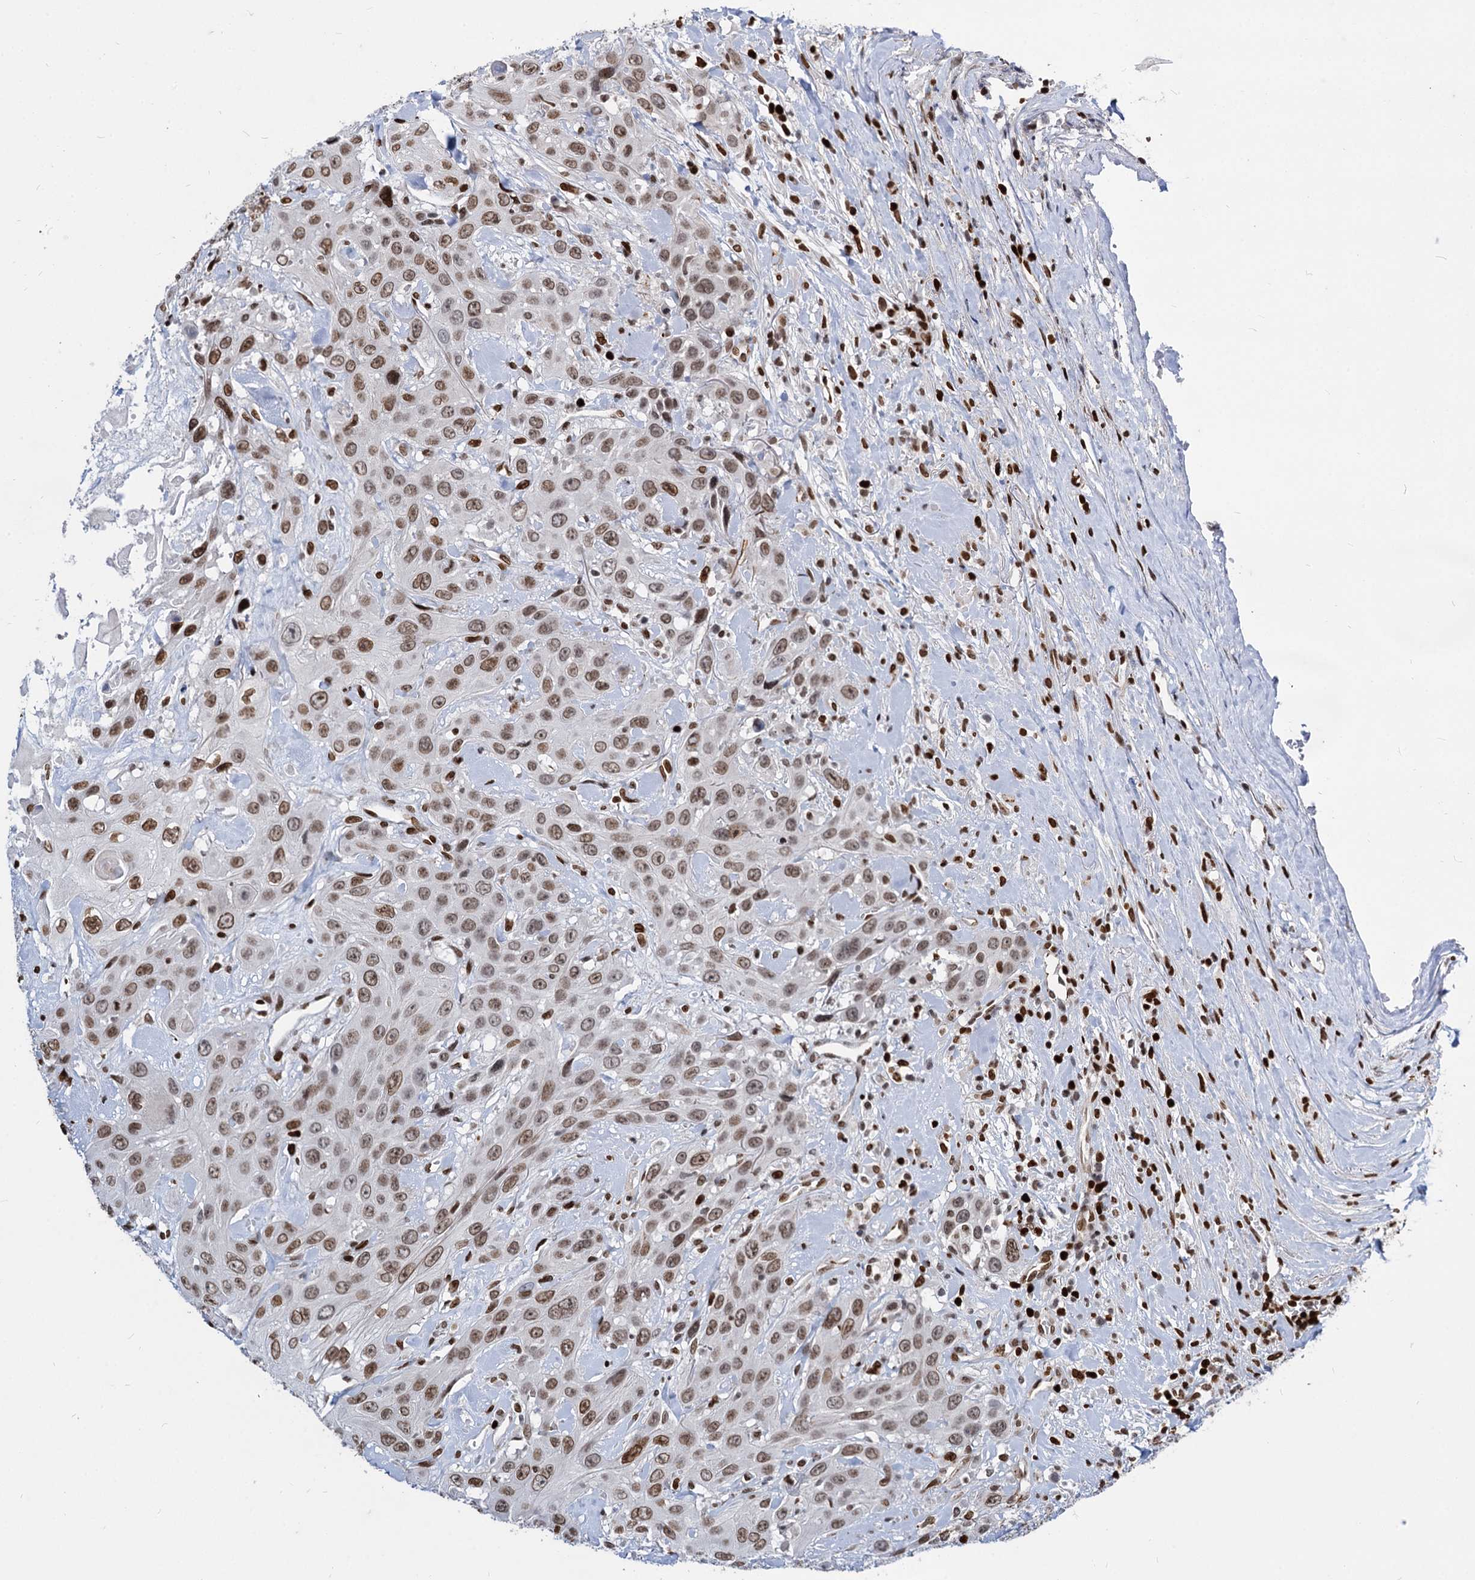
{"staining": {"intensity": "moderate", "quantity": ">75%", "location": "nuclear"}, "tissue": "head and neck cancer", "cell_type": "Tumor cells", "image_type": "cancer", "snomed": [{"axis": "morphology", "description": "Squamous cell carcinoma, NOS"}, {"axis": "topography", "description": "Head-Neck"}], "caption": "Head and neck cancer (squamous cell carcinoma) was stained to show a protein in brown. There is medium levels of moderate nuclear positivity in approximately >75% of tumor cells.", "gene": "MECP2", "patient": {"sex": "male", "age": 81}}